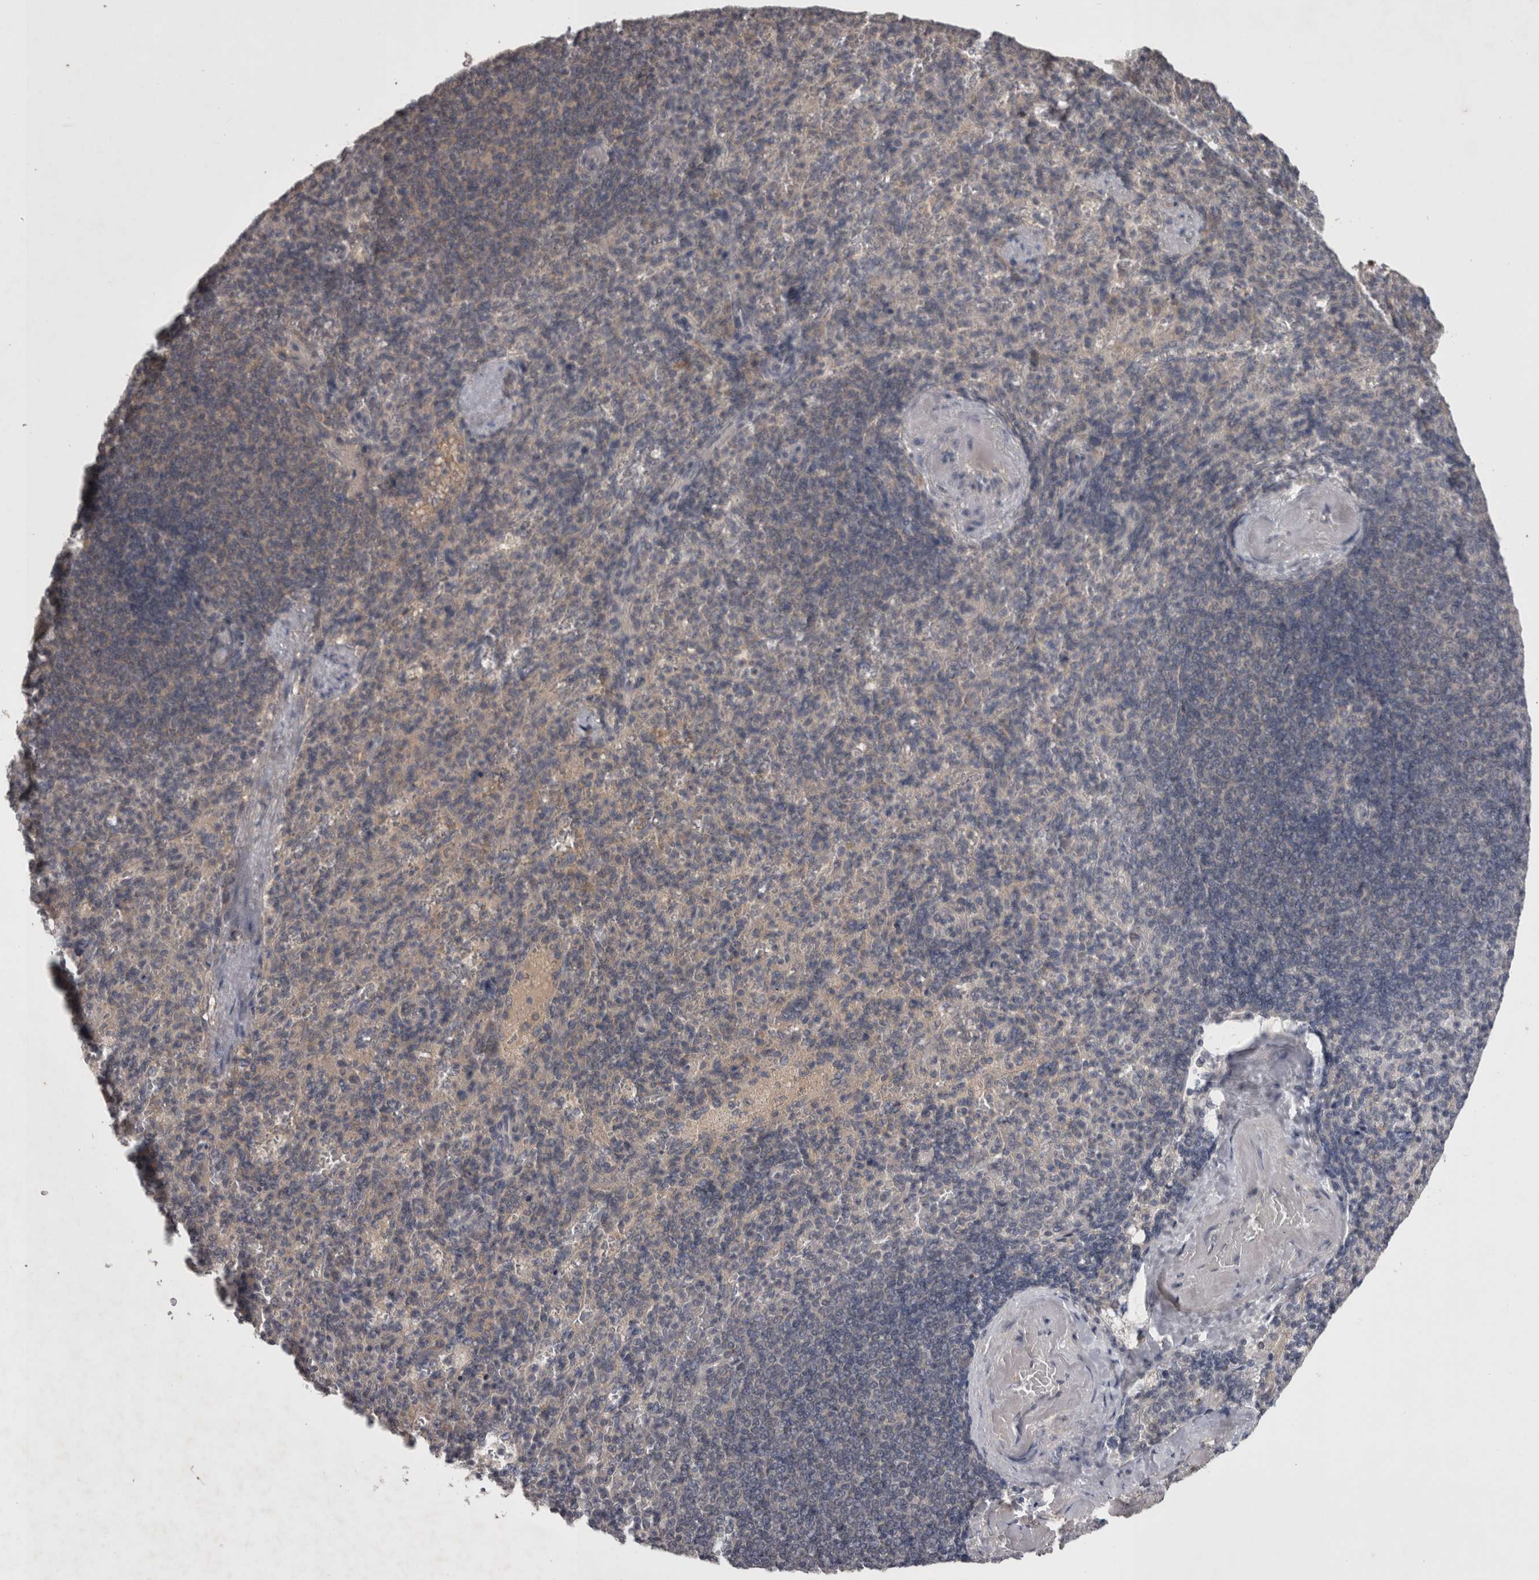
{"staining": {"intensity": "negative", "quantity": "none", "location": "none"}, "tissue": "spleen", "cell_type": "Cells in red pulp", "image_type": "normal", "snomed": [{"axis": "morphology", "description": "Normal tissue, NOS"}, {"axis": "topography", "description": "Spleen"}], "caption": "Micrograph shows no significant protein expression in cells in red pulp of normal spleen. (Brightfield microscopy of DAB (3,3'-diaminobenzidine) IHC at high magnification).", "gene": "ZNF114", "patient": {"sex": "female", "age": 74}}